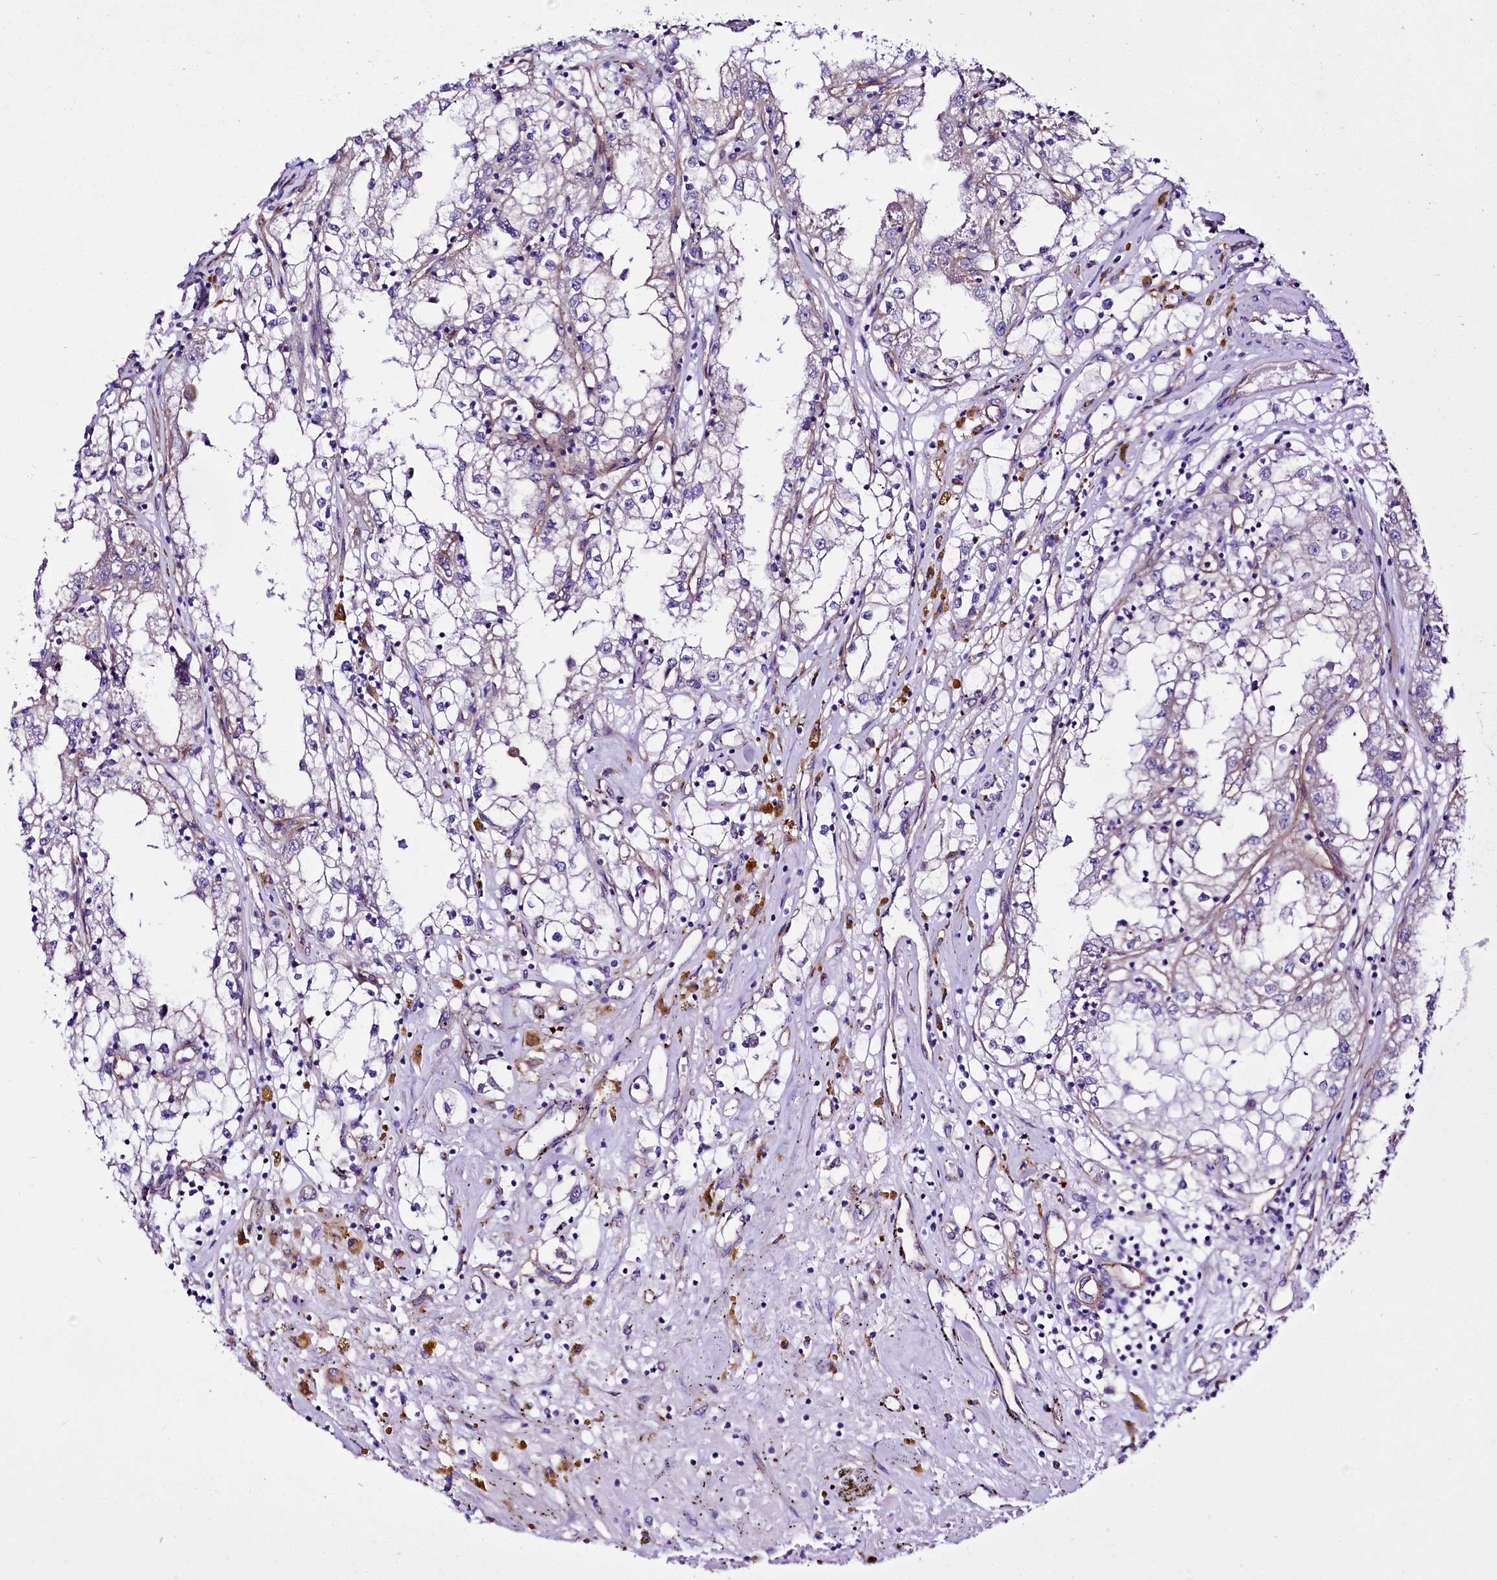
{"staining": {"intensity": "negative", "quantity": "none", "location": "none"}, "tissue": "renal cancer", "cell_type": "Tumor cells", "image_type": "cancer", "snomed": [{"axis": "morphology", "description": "Adenocarcinoma, NOS"}, {"axis": "topography", "description": "Kidney"}], "caption": "This is an immunohistochemistry micrograph of renal adenocarcinoma. There is no positivity in tumor cells.", "gene": "SLF1", "patient": {"sex": "male", "age": 56}}